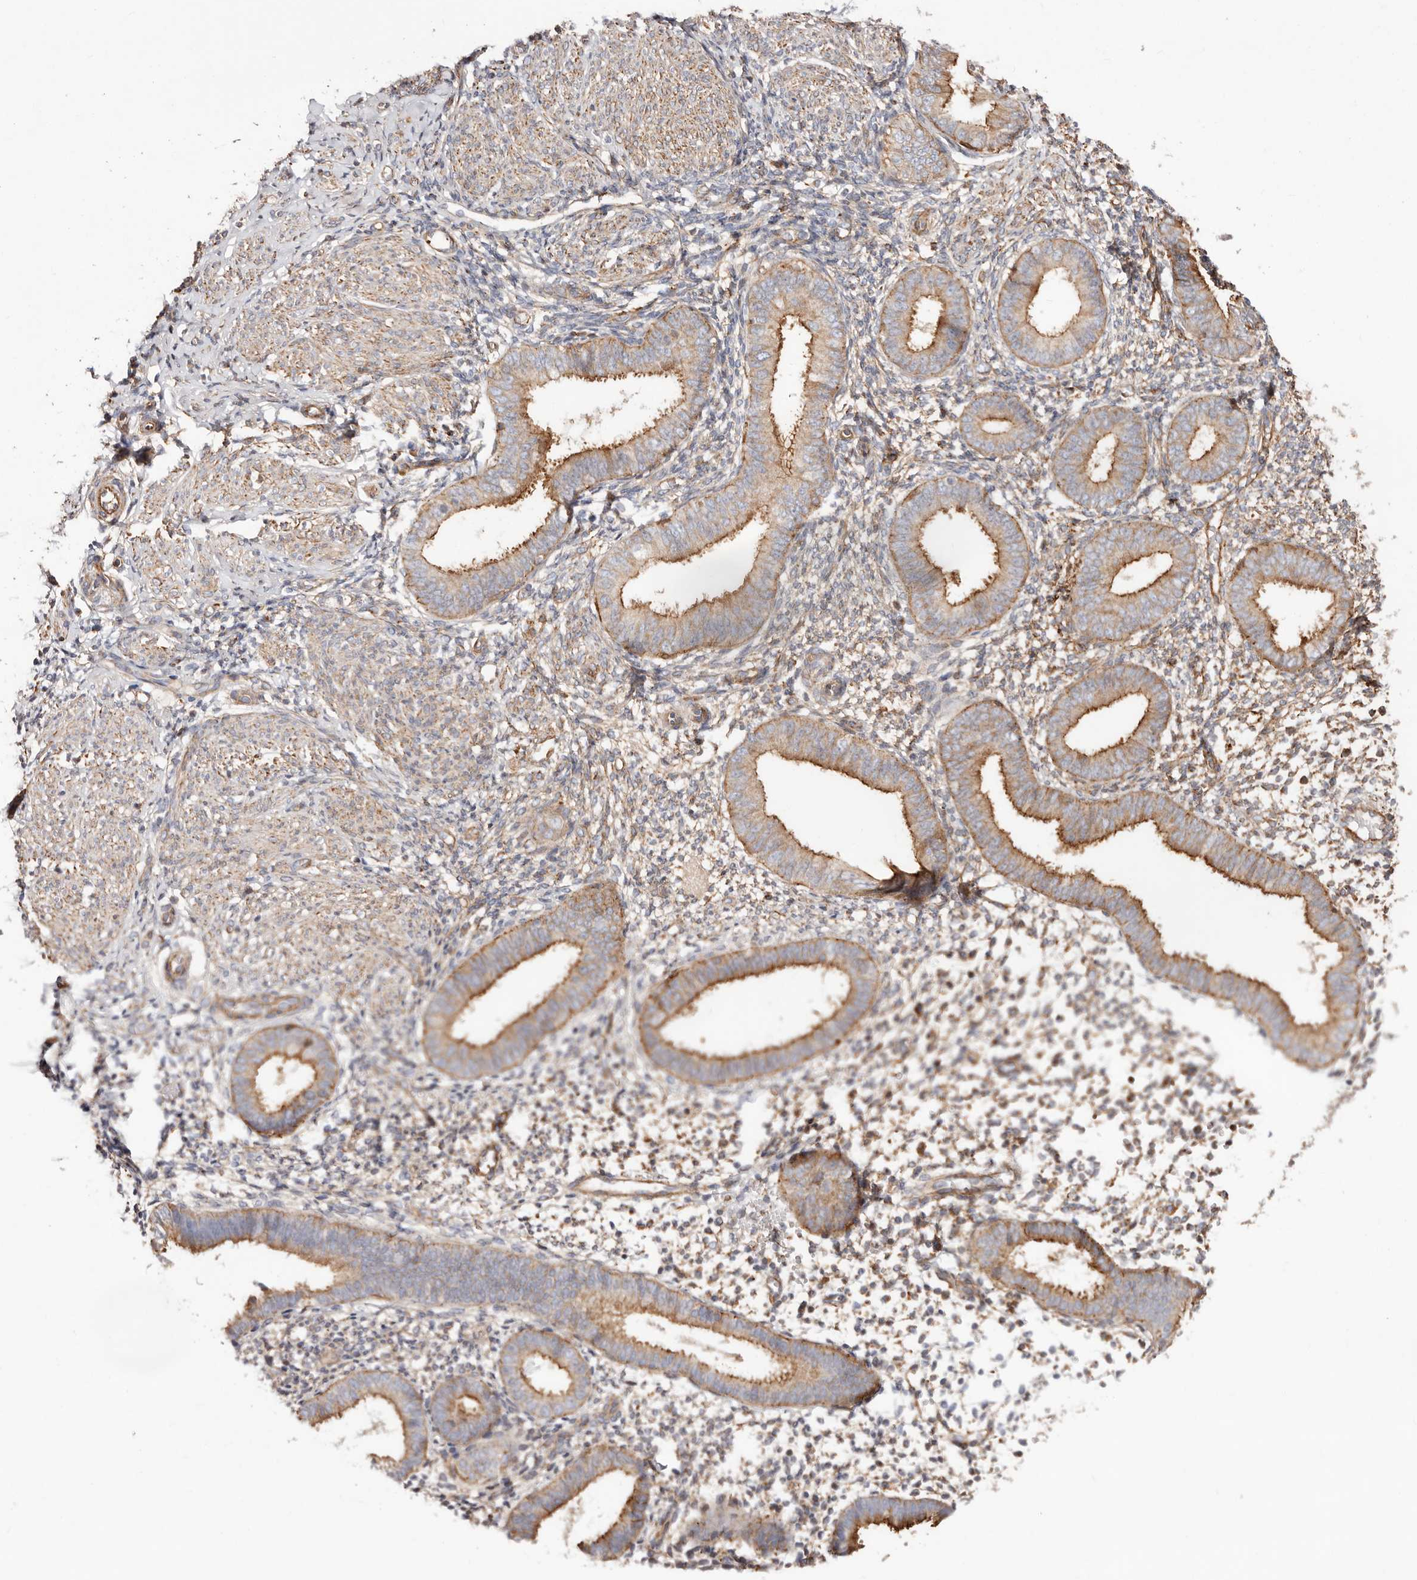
{"staining": {"intensity": "weak", "quantity": "25%-75%", "location": "cytoplasmic/membranous"}, "tissue": "endometrium", "cell_type": "Cells in endometrial stroma", "image_type": "normal", "snomed": [{"axis": "morphology", "description": "Normal tissue, NOS"}, {"axis": "topography", "description": "Uterus"}, {"axis": "topography", "description": "Endometrium"}], "caption": "Immunohistochemistry (IHC) staining of normal endometrium, which reveals low levels of weak cytoplasmic/membranous staining in approximately 25%-75% of cells in endometrial stroma indicating weak cytoplasmic/membranous protein expression. The staining was performed using DAB (3,3'-diaminobenzidine) (brown) for protein detection and nuclei were counterstained in hematoxylin (blue).", "gene": "PTPN22", "patient": {"sex": "female", "age": 48}}